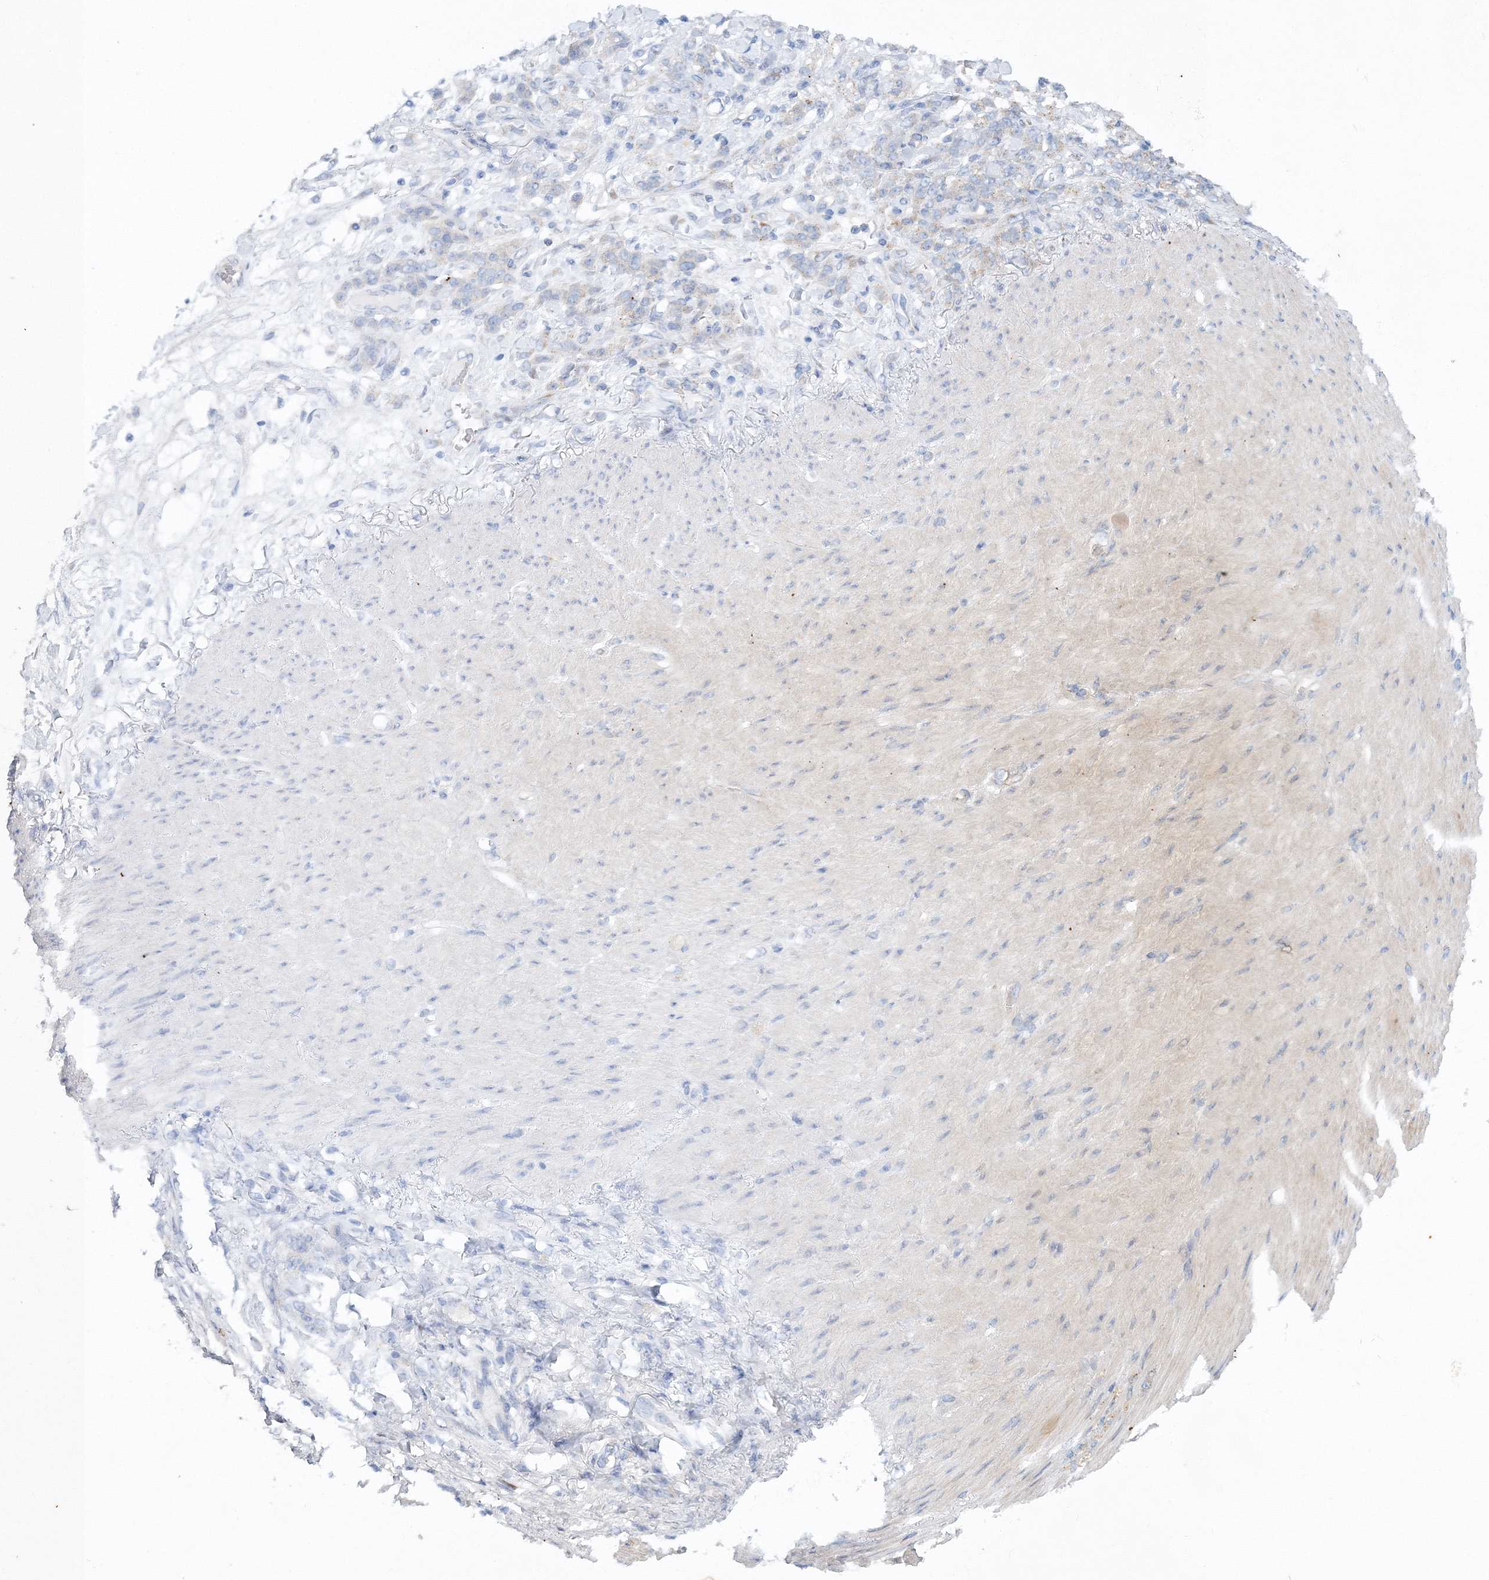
{"staining": {"intensity": "negative", "quantity": "none", "location": "none"}, "tissue": "stomach cancer", "cell_type": "Tumor cells", "image_type": "cancer", "snomed": [{"axis": "morphology", "description": "Normal tissue, NOS"}, {"axis": "morphology", "description": "Adenocarcinoma, NOS"}, {"axis": "topography", "description": "Stomach"}], "caption": "Tumor cells are negative for protein expression in human stomach cancer (adenocarcinoma).", "gene": "SEC23IP", "patient": {"sex": "male", "age": 82}}